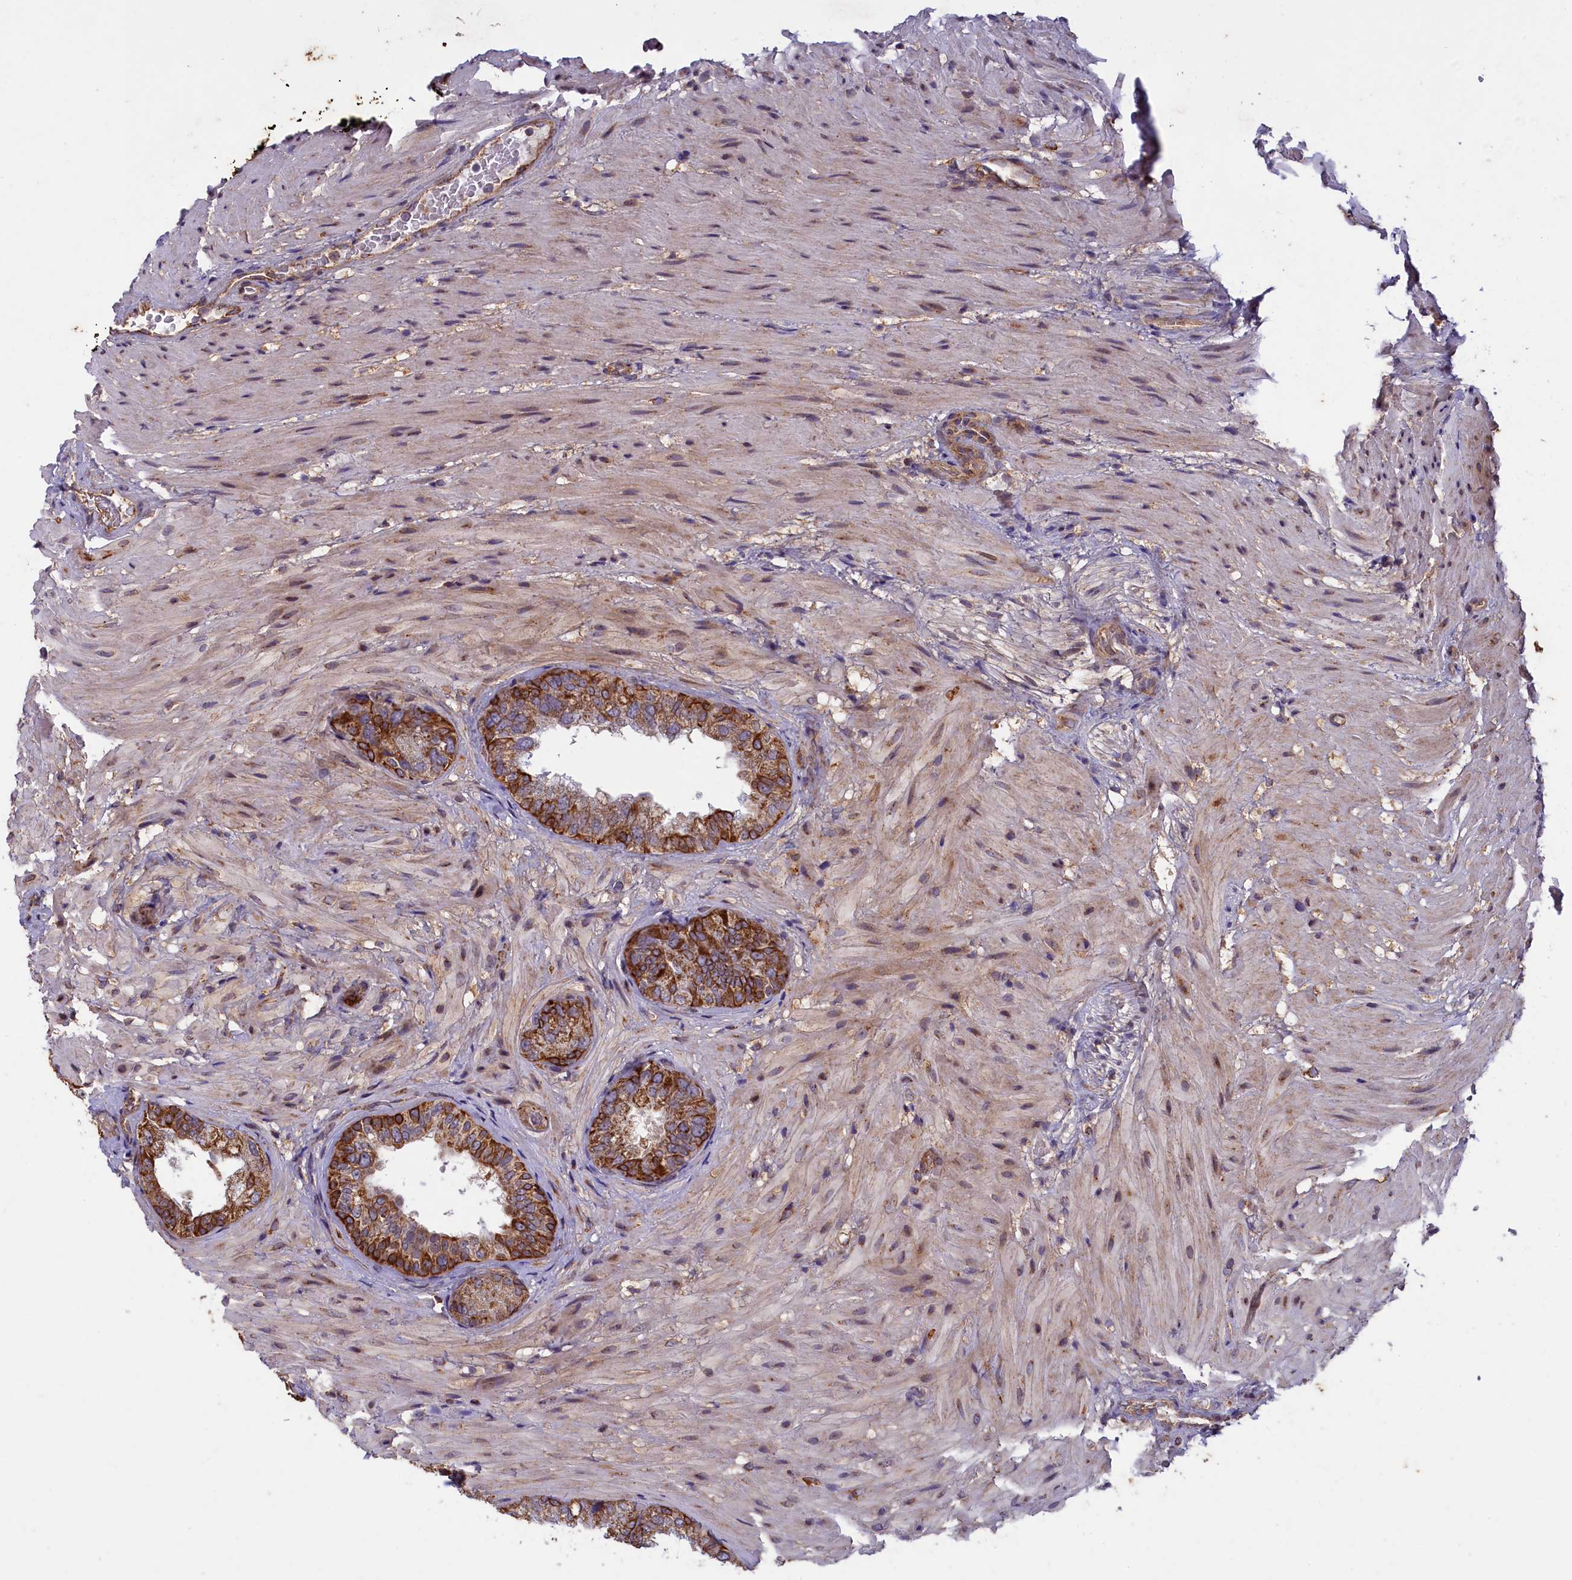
{"staining": {"intensity": "strong", "quantity": "25%-75%", "location": "cytoplasmic/membranous"}, "tissue": "seminal vesicle", "cell_type": "Glandular cells", "image_type": "normal", "snomed": [{"axis": "morphology", "description": "Normal tissue, NOS"}, {"axis": "topography", "description": "Seminal veicle"}, {"axis": "topography", "description": "Peripheral nerve tissue"}], "caption": "A micrograph showing strong cytoplasmic/membranous expression in about 25%-75% of glandular cells in unremarkable seminal vesicle, as visualized by brown immunohistochemical staining.", "gene": "ACAD8", "patient": {"sex": "male", "age": 63}}